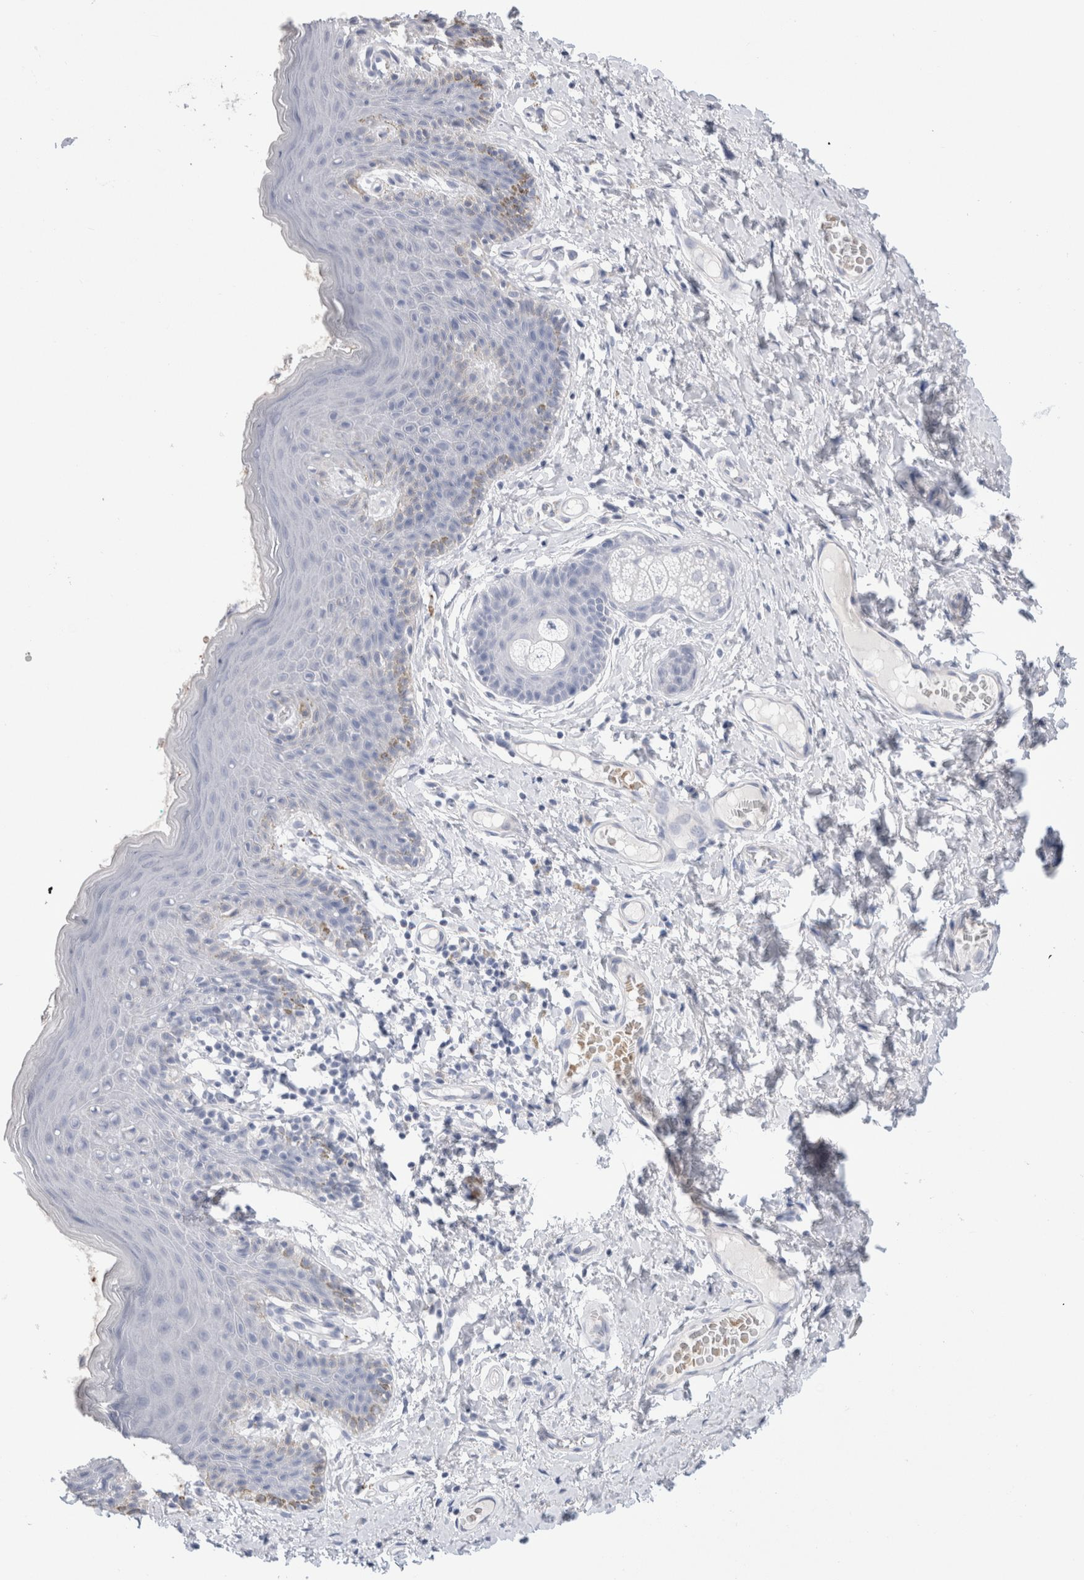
{"staining": {"intensity": "negative", "quantity": "none", "location": "none"}, "tissue": "skin", "cell_type": "Epidermal cells", "image_type": "normal", "snomed": [{"axis": "morphology", "description": "Normal tissue, NOS"}, {"axis": "topography", "description": "Vulva"}], "caption": "Protein analysis of benign skin demonstrates no significant expression in epidermal cells.", "gene": "CD38", "patient": {"sex": "female", "age": 66}}